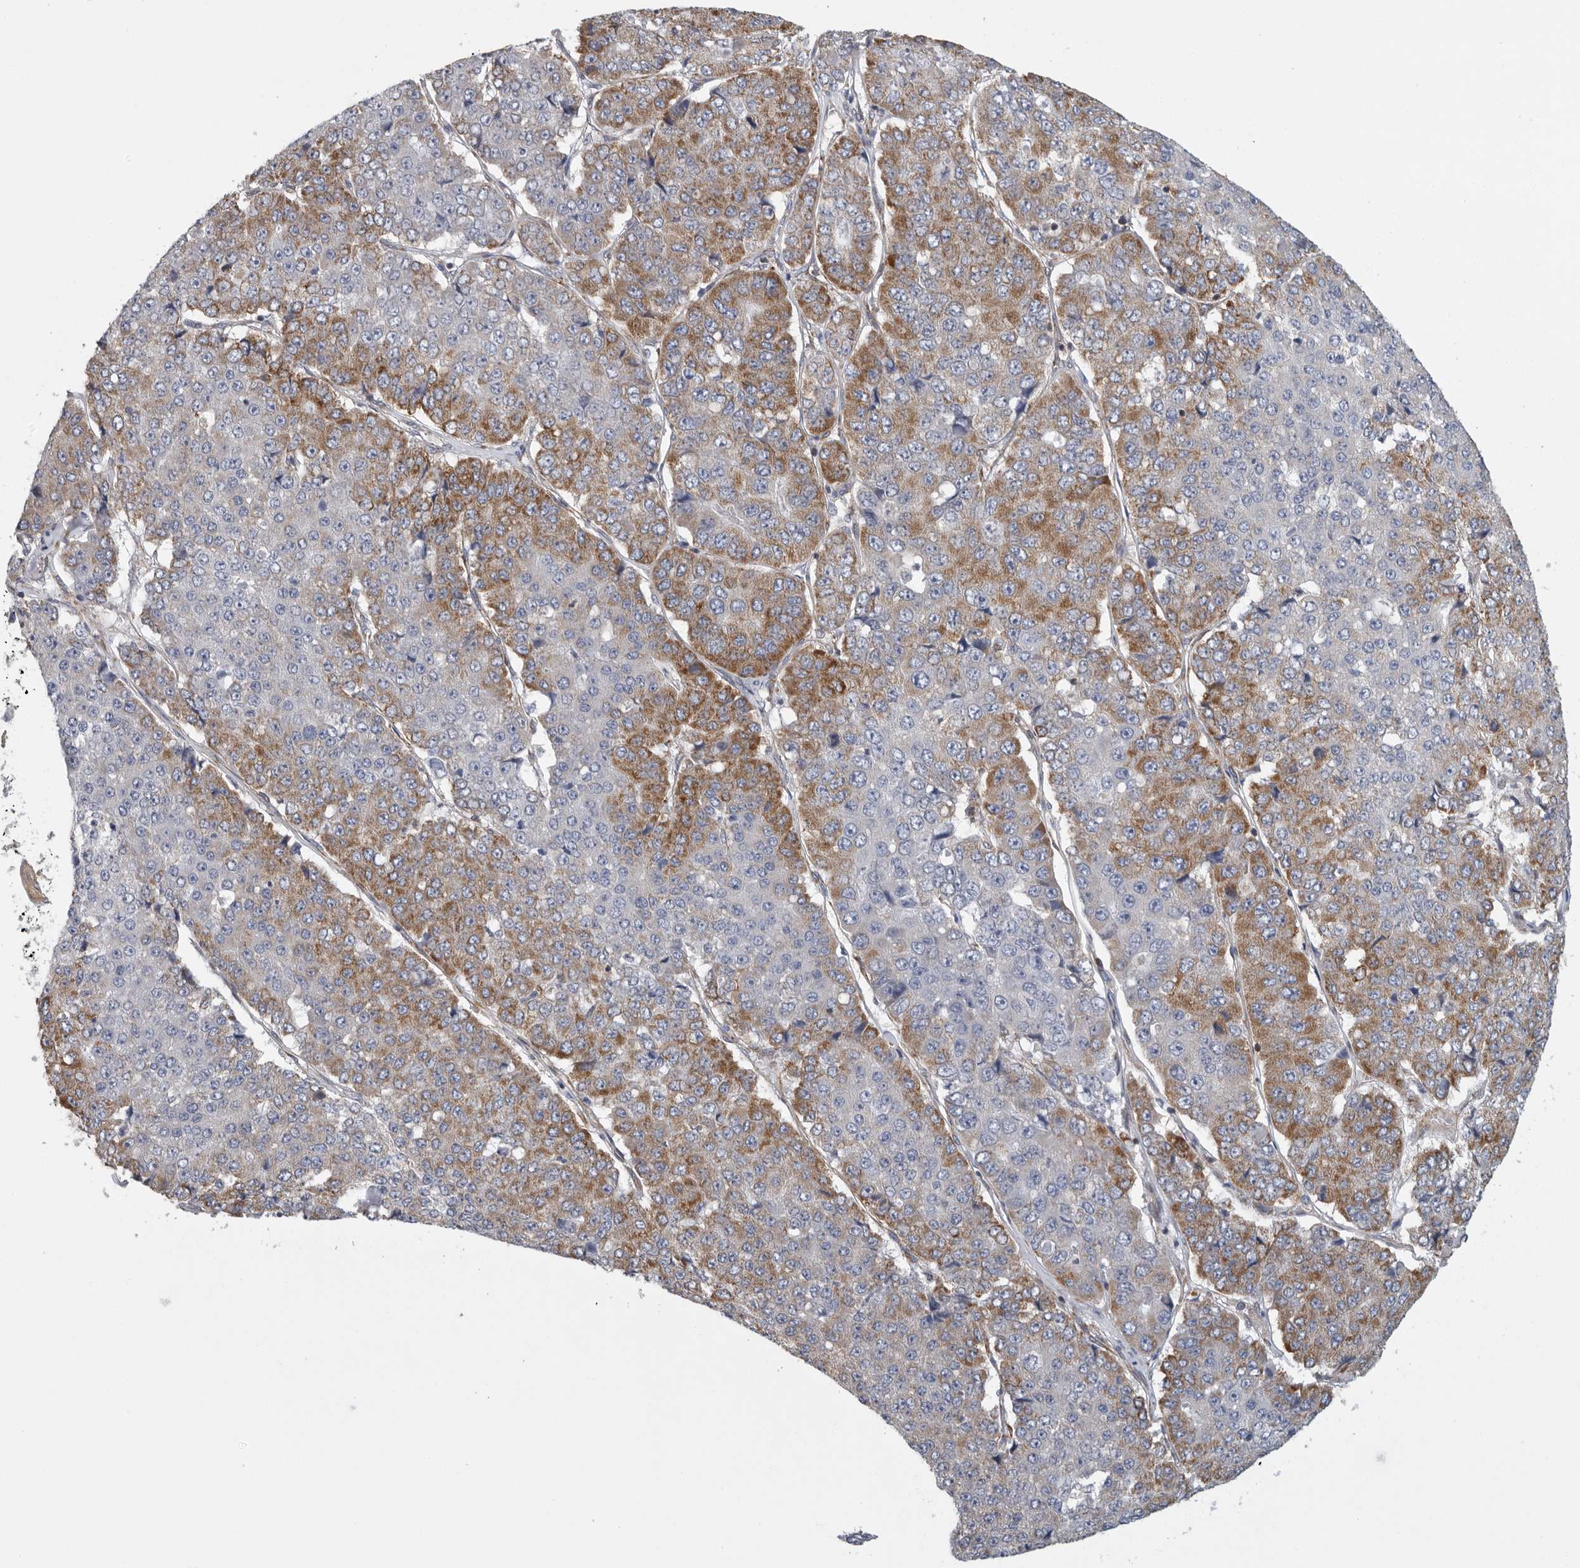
{"staining": {"intensity": "moderate", "quantity": "25%-75%", "location": "cytoplasmic/membranous"}, "tissue": "pancreatic cancer", "cell_type": "Tumor cells", "image_type": "cancer", "snomed": [{"axis": "morphology", "description": "Adenocarcinoma, NOS"}, {"axis": "topography", "description": "Pancreas"}], "caption": "Pancreatic cancer (adenocarcinoma) stained with DAB immunohistochemistry (IHC) shows medium levels of moderate cytoplasmic/membranous expression in about 25%-75% of tumor cells.", "gene": "FKBP8", "patient": {"sex": "male", "age": 50}}